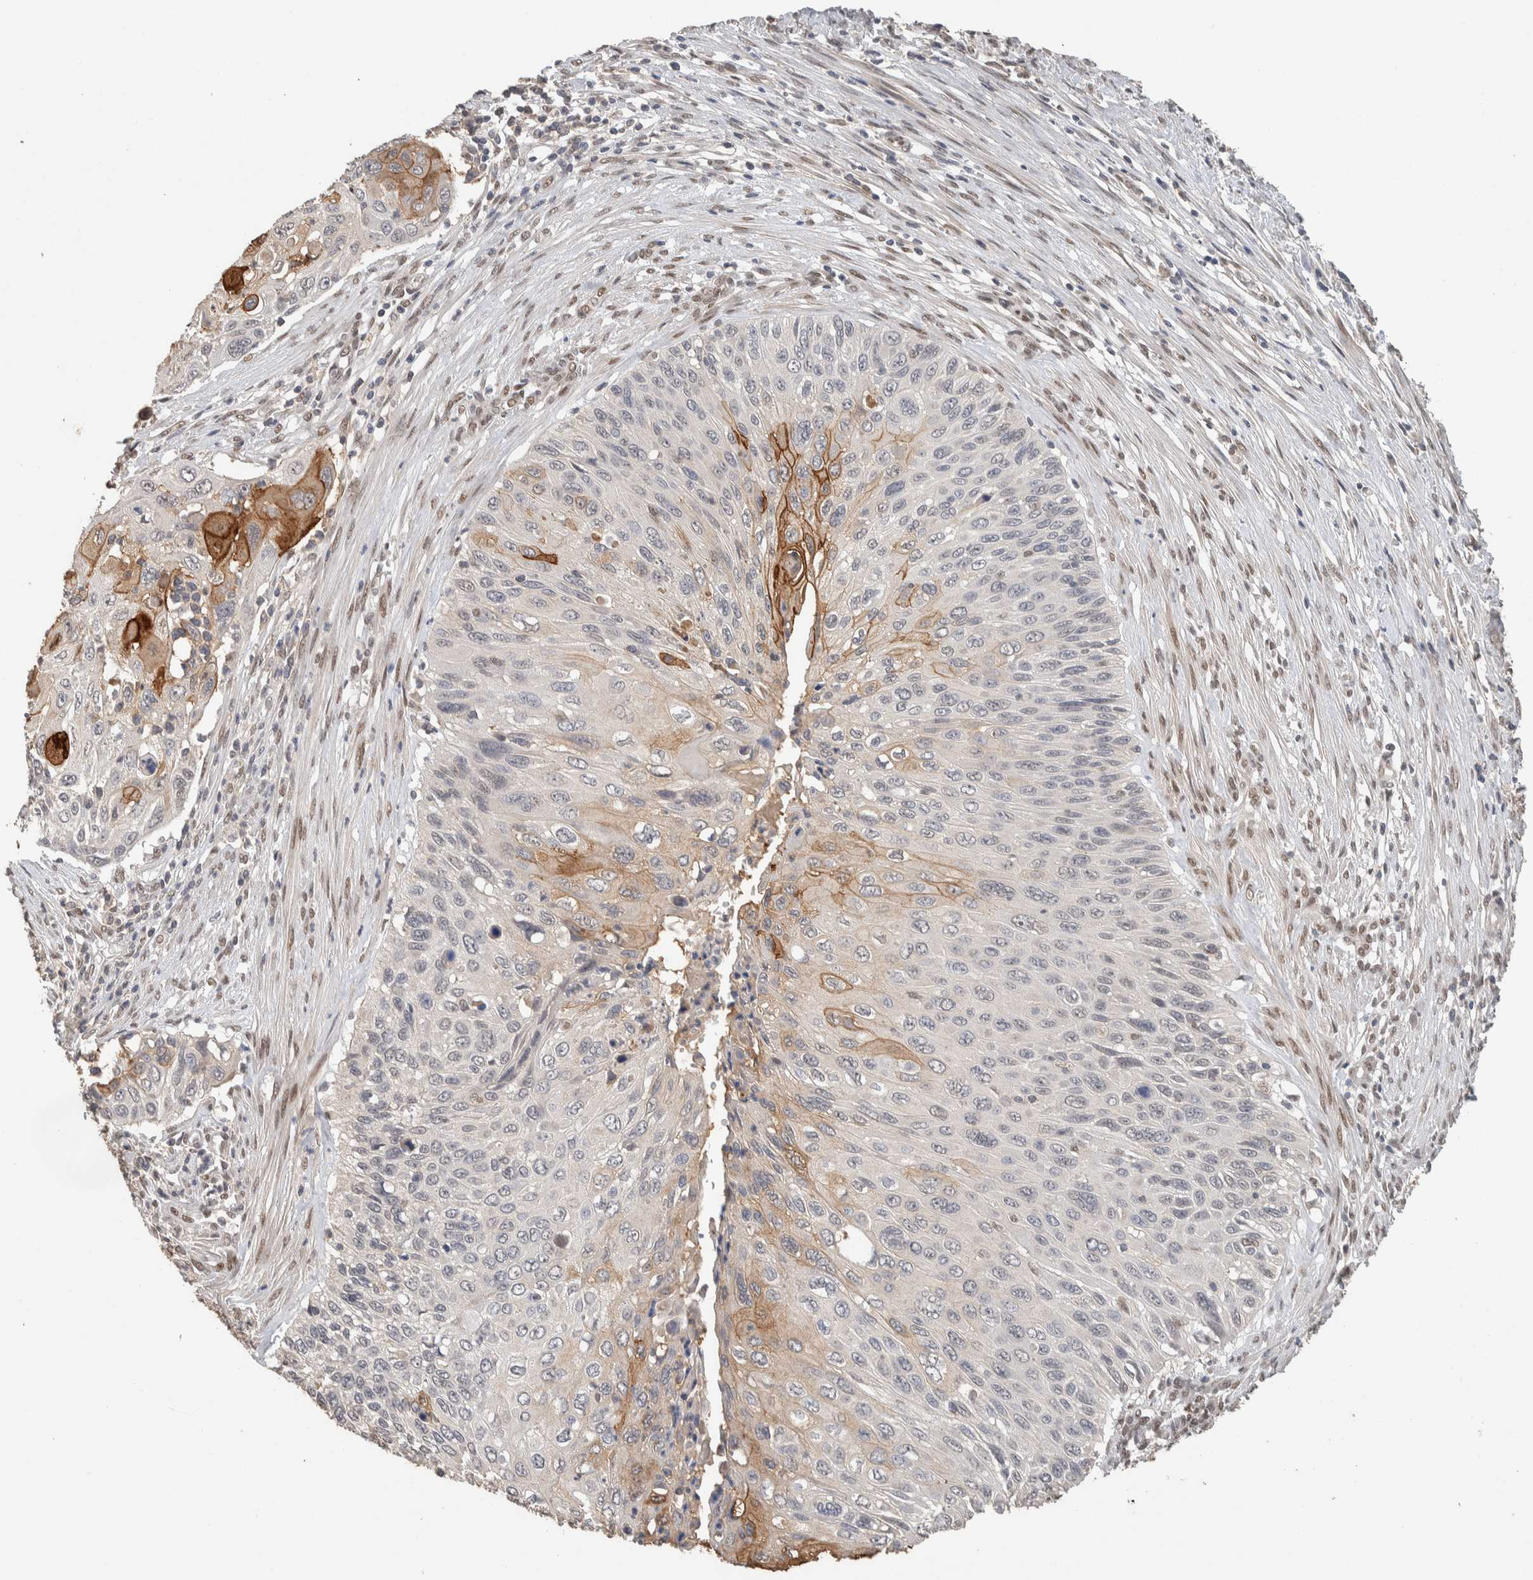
{"staining": {"intensity": "moderate", "quantity": "<25%", "location": "cytoplasmic/membranous"}, "tissue": "cervical cancer", "cell_type": "Tumor cells", "image_type": "cancer", "snomed": [{"axis": "morphology", "description": "Squamous cell carcinoma, NOS"}, {"axis": "topography", "description": "Cervix"}], "caption": "Immunohistochemical staining of human cervical squamous cell carcinoma exhibits low levels of moderate cytoplasmic/membranous protein positivity in approximately <25% of tumor cells. The staining is performed using DAB brown chromogen to label protein expression. The nuclei are counter-stained blue using hematoxylin.", "gene": "CYSRT1", "patient": {"sex": "female", "age": 70}}